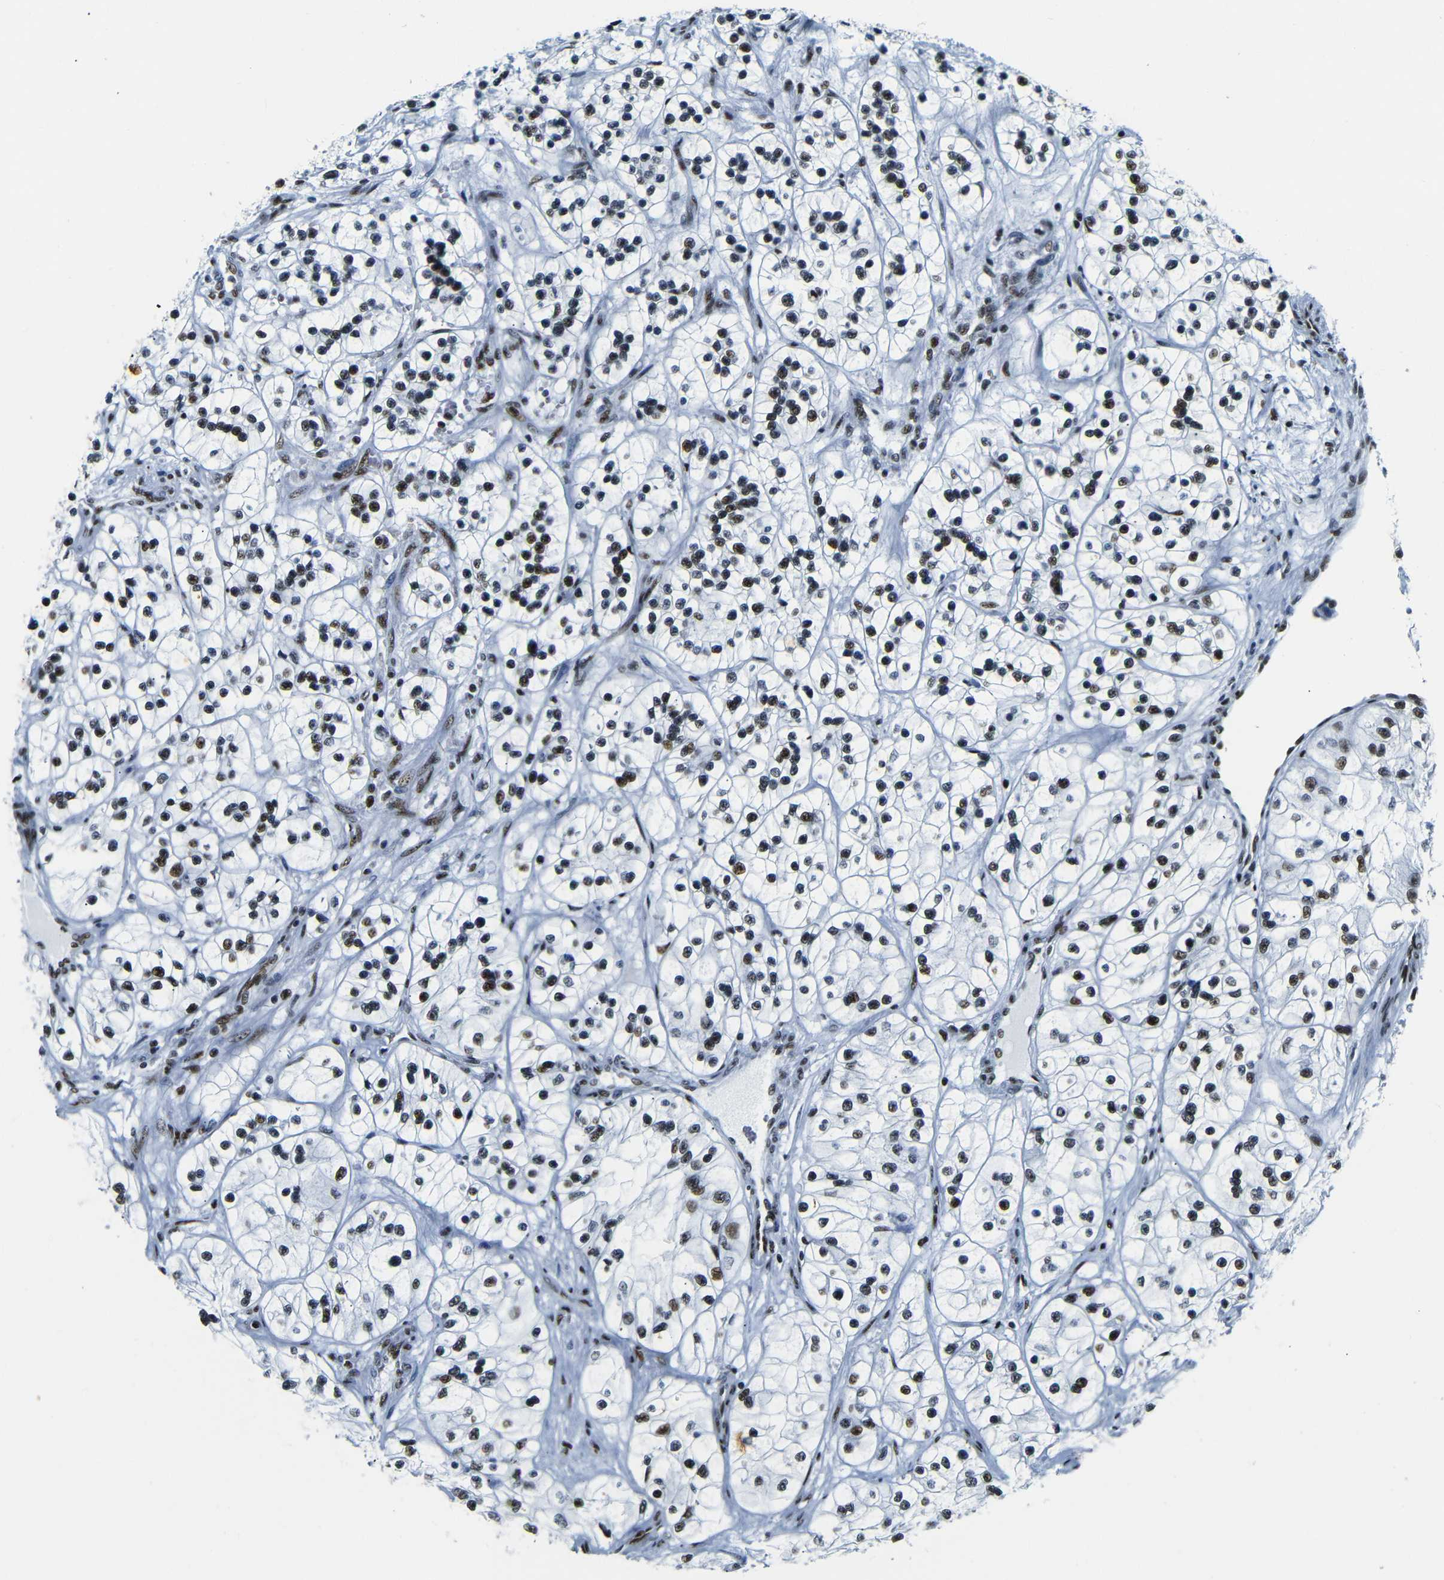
{"staining": {"intensity": "strong", "quantity": ">75%", "location": "nuclear"}, "tissue": "renal cancer", "cell_type": "Tumor cells", "image_type": "cancer", "snomed": [{"axis": "morphology", "description": "Adenocarcinoma, NOS"}, {"axis": "topography", "description": "Kidney"}], "caption": "Immunohistochemical staining of renal adenocarcinoma exhibits strong nuclear protein staining in approximately >75% of tumor cells.", "gene": "SRSF1", "patient": {"sex": "female", "age": 57}}